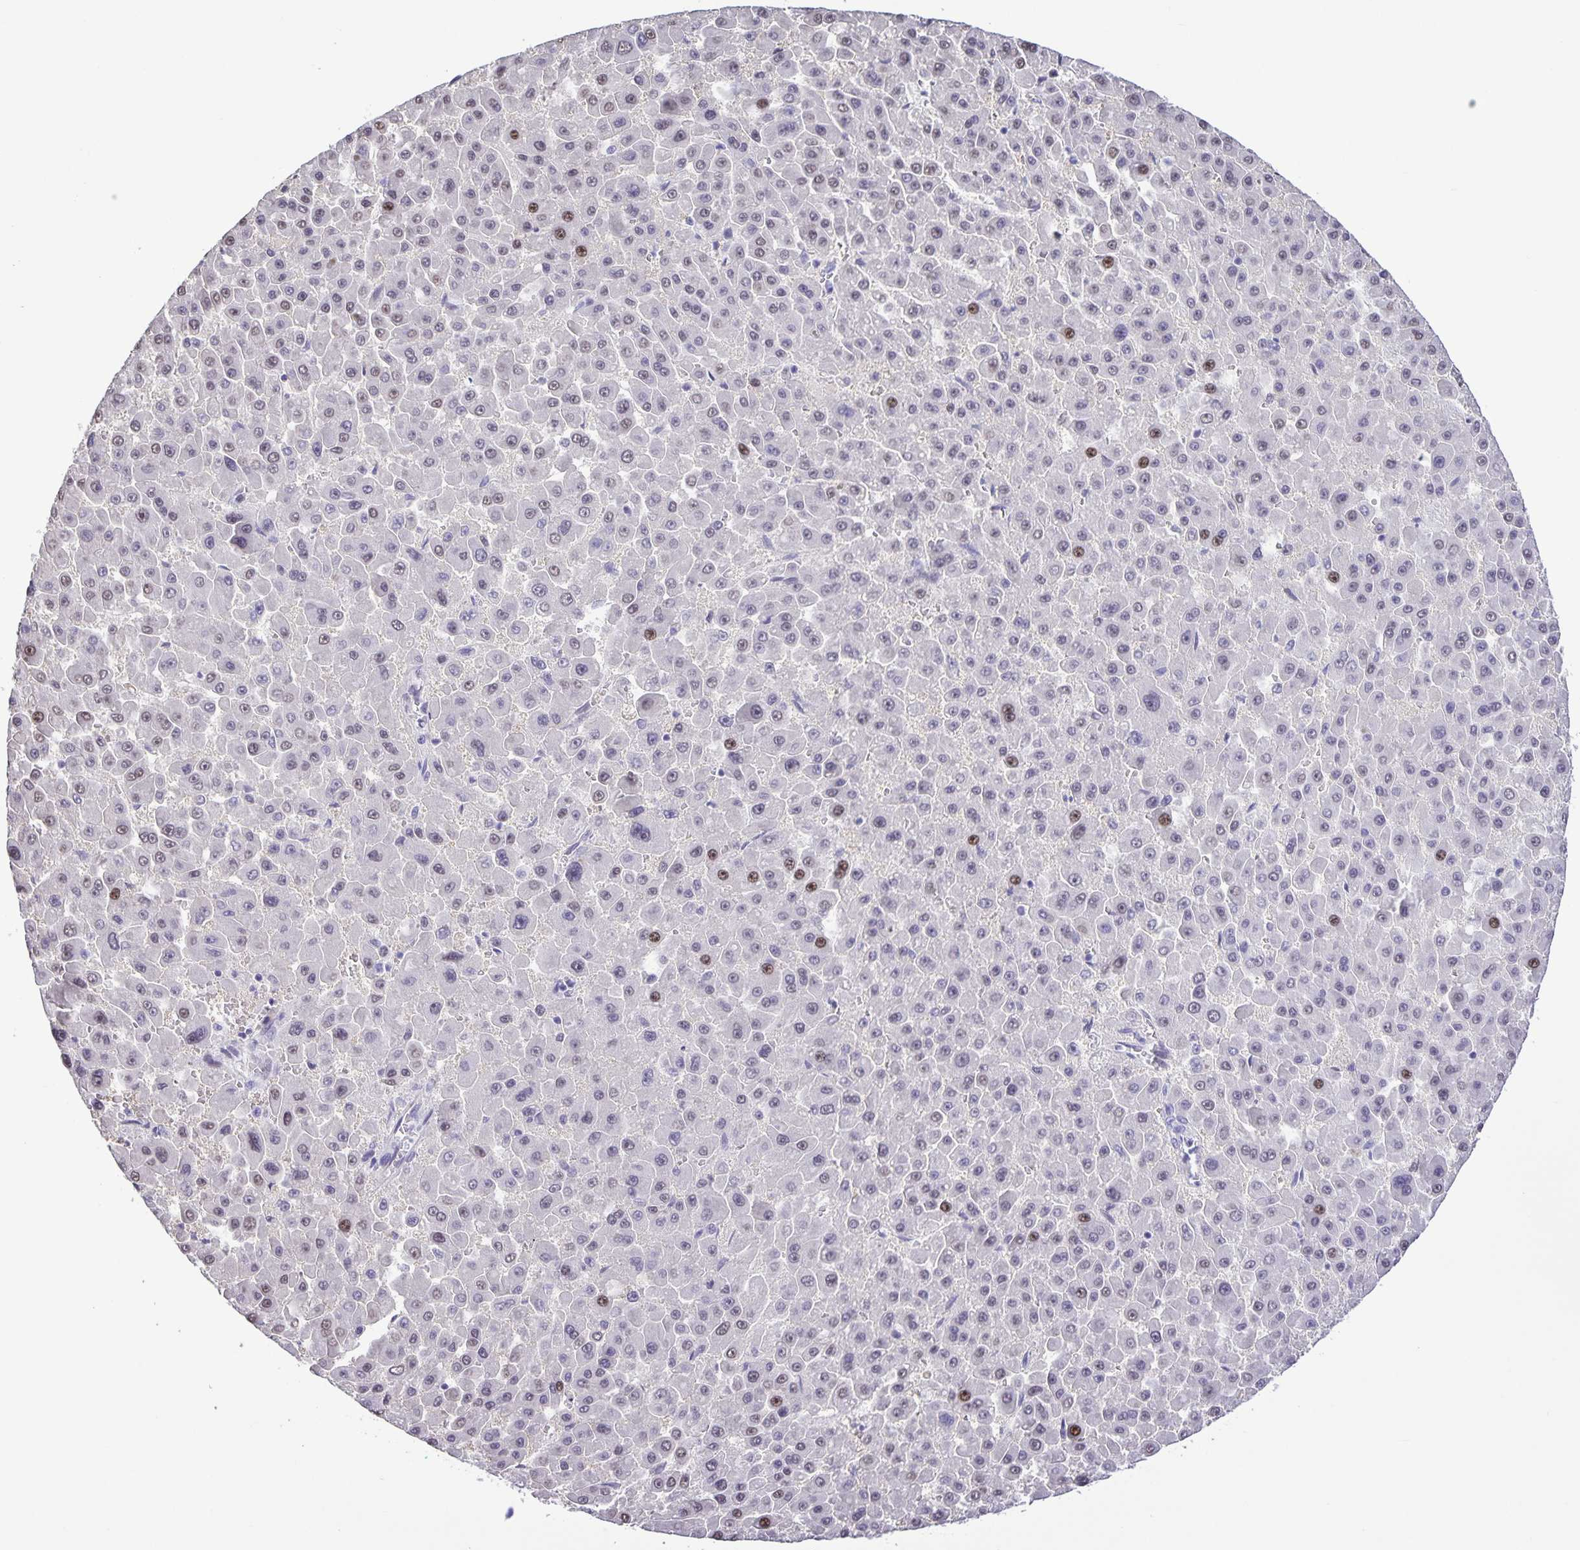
{"staining": {"intensity": "weak", "quantity": "<25%", "location": "nuclear"}, "tissue": "liver cancer", "cell_type": "Tumor cells", "image_type": "cancer", "snomed": [{"axis": "morphology", "description": "Carcinoma, Hepatocellular, NOS"}, {"axis": "topography", "description": "Liver"}], "caption": "DAB (3,3'-diaminobenzidine) immunohistochemical staining of human liver cancer exhibits no significant expression in tumor cells.", "gene": "ONECUT2", "patient": {"sex": "male", "age": 78}}